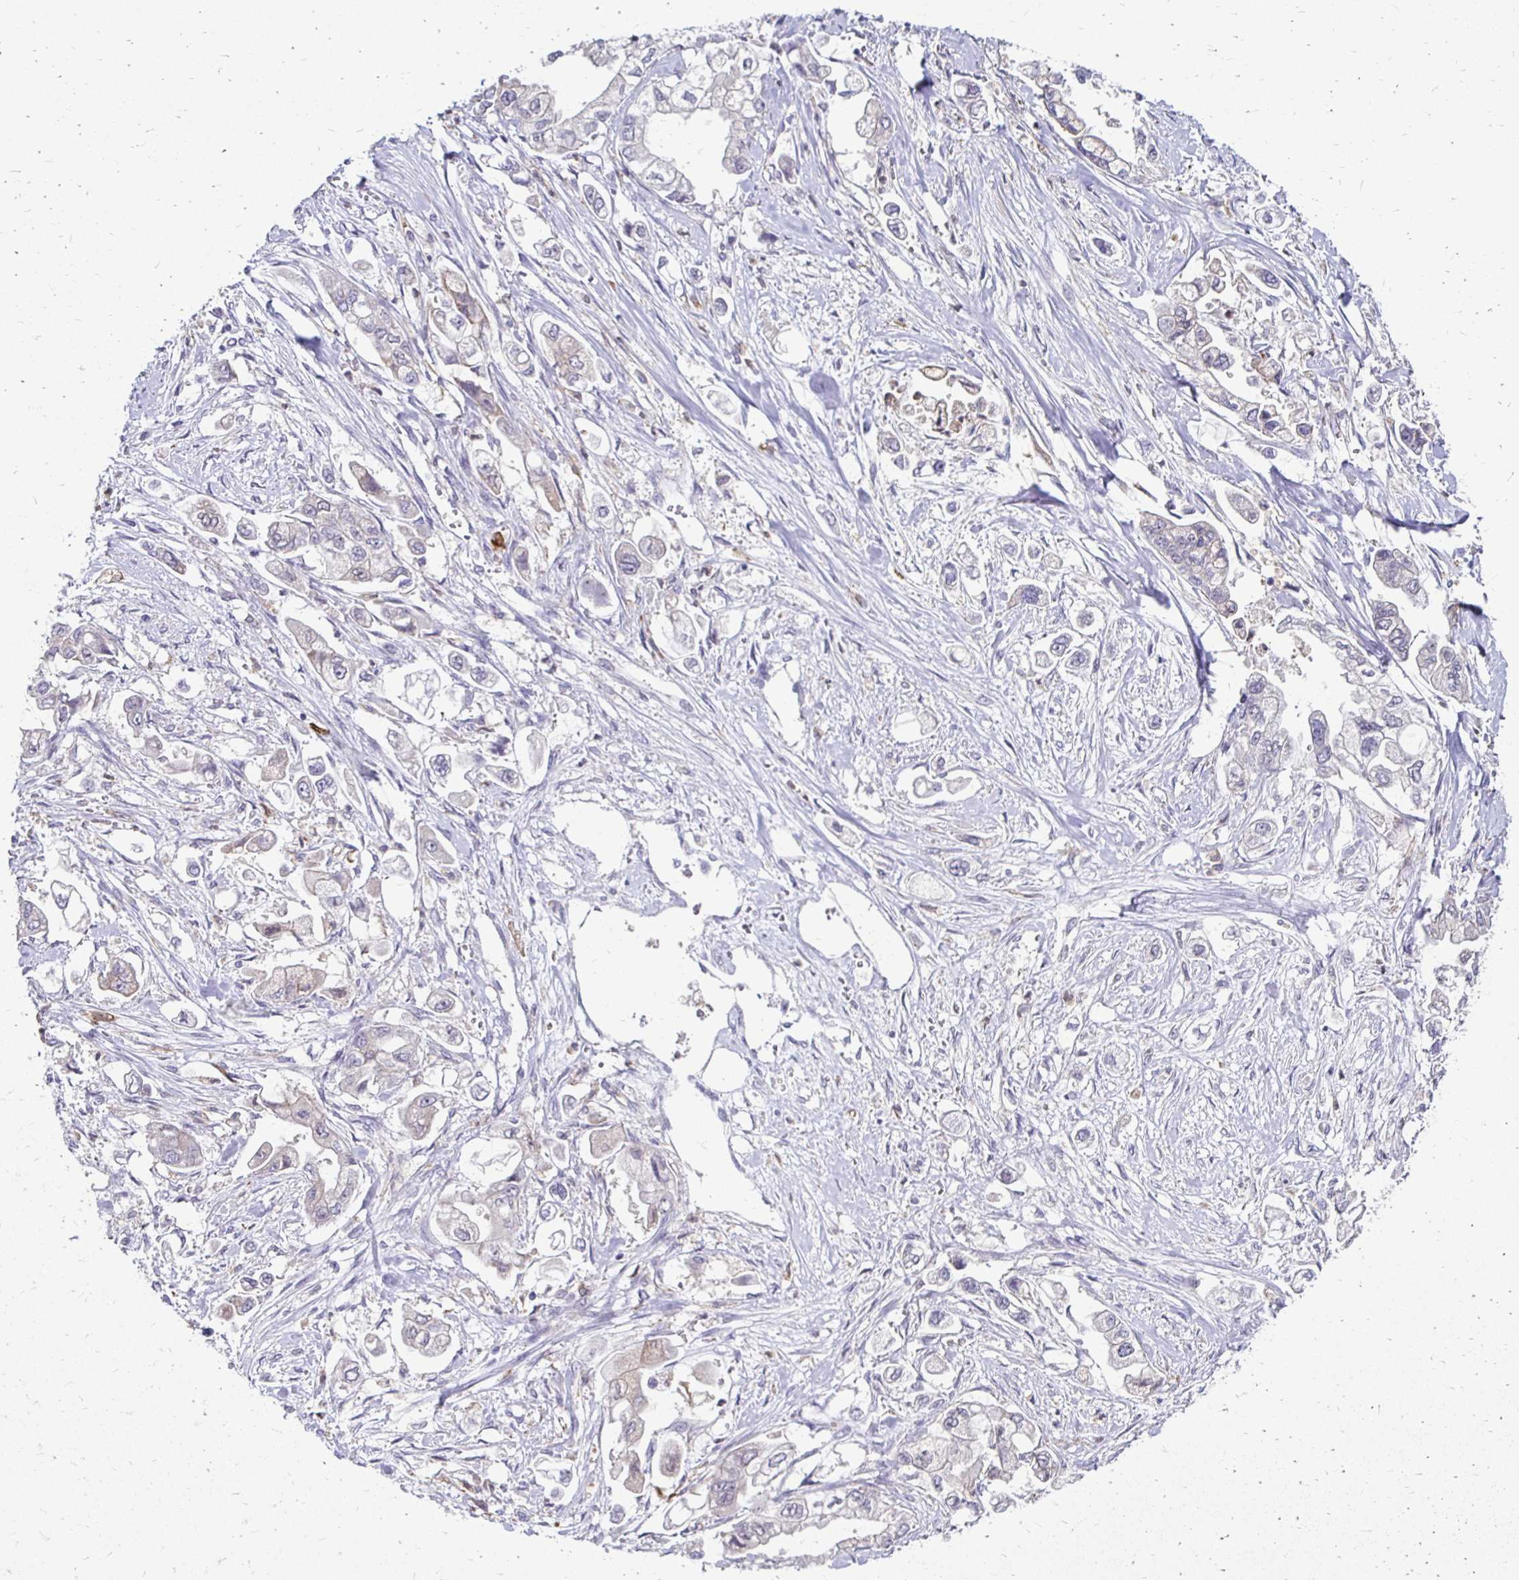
{"staining": {"intensity": "negative", "quantity": "none", "location": "none"}, "tissue": "stomach cancer", "cell_type": "Tumor cells", "image_type": "cancer", "snomed": [{"axis": "morphology", "description": "Adenocarcinoma, NOS"}, {"axis": "topography", "description": "Stomach"}], "caption": "This is an immunohistochemistry image of human stomach cancer. There is no staining in tumor cells.", "gene": "PADI2", "patient": {"sex": "male", "age": 62}}